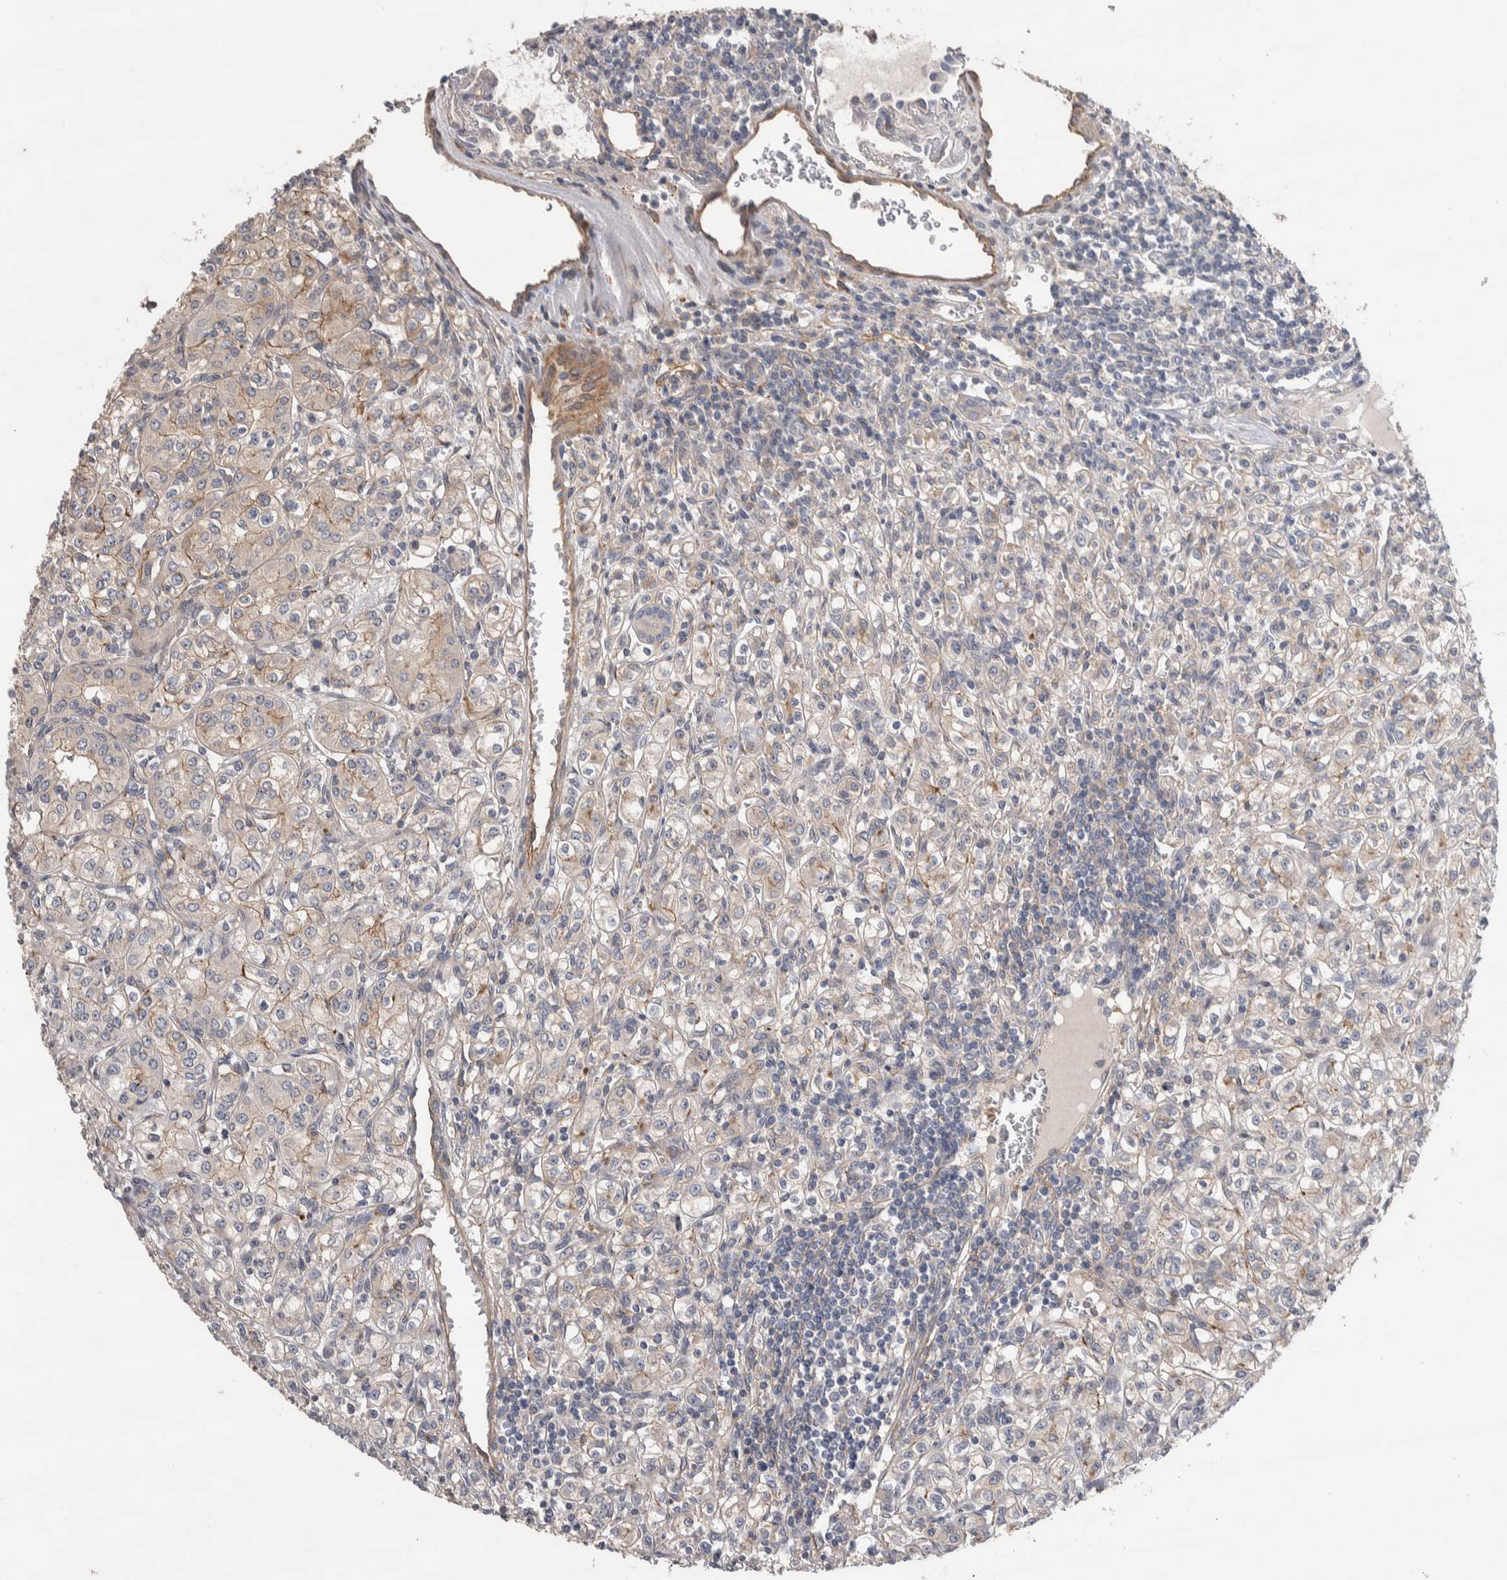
{"staining": {"intensity": "weak", "quantity": "<25%", "location": "cytoplasmic/membranous"}, "tissue": "renal cancer", "cell_type": "Tumor cells", "image_type": "cancer", "snomed": [{"axis": "morphology", "description": "Adenocarcinoma, NOS"}, {"axis": "topography", "description": "Kidney"}], "caption": "High magnification brightfield microscopy of renal cancer stained with DAB (3,3'-diaminobenzidine) (brown) and counterstained with hematoxylin (blue): tumor cells show no significant expression.", "gene": "GCNA", "patient": {"sex": "male", "age": 77}}